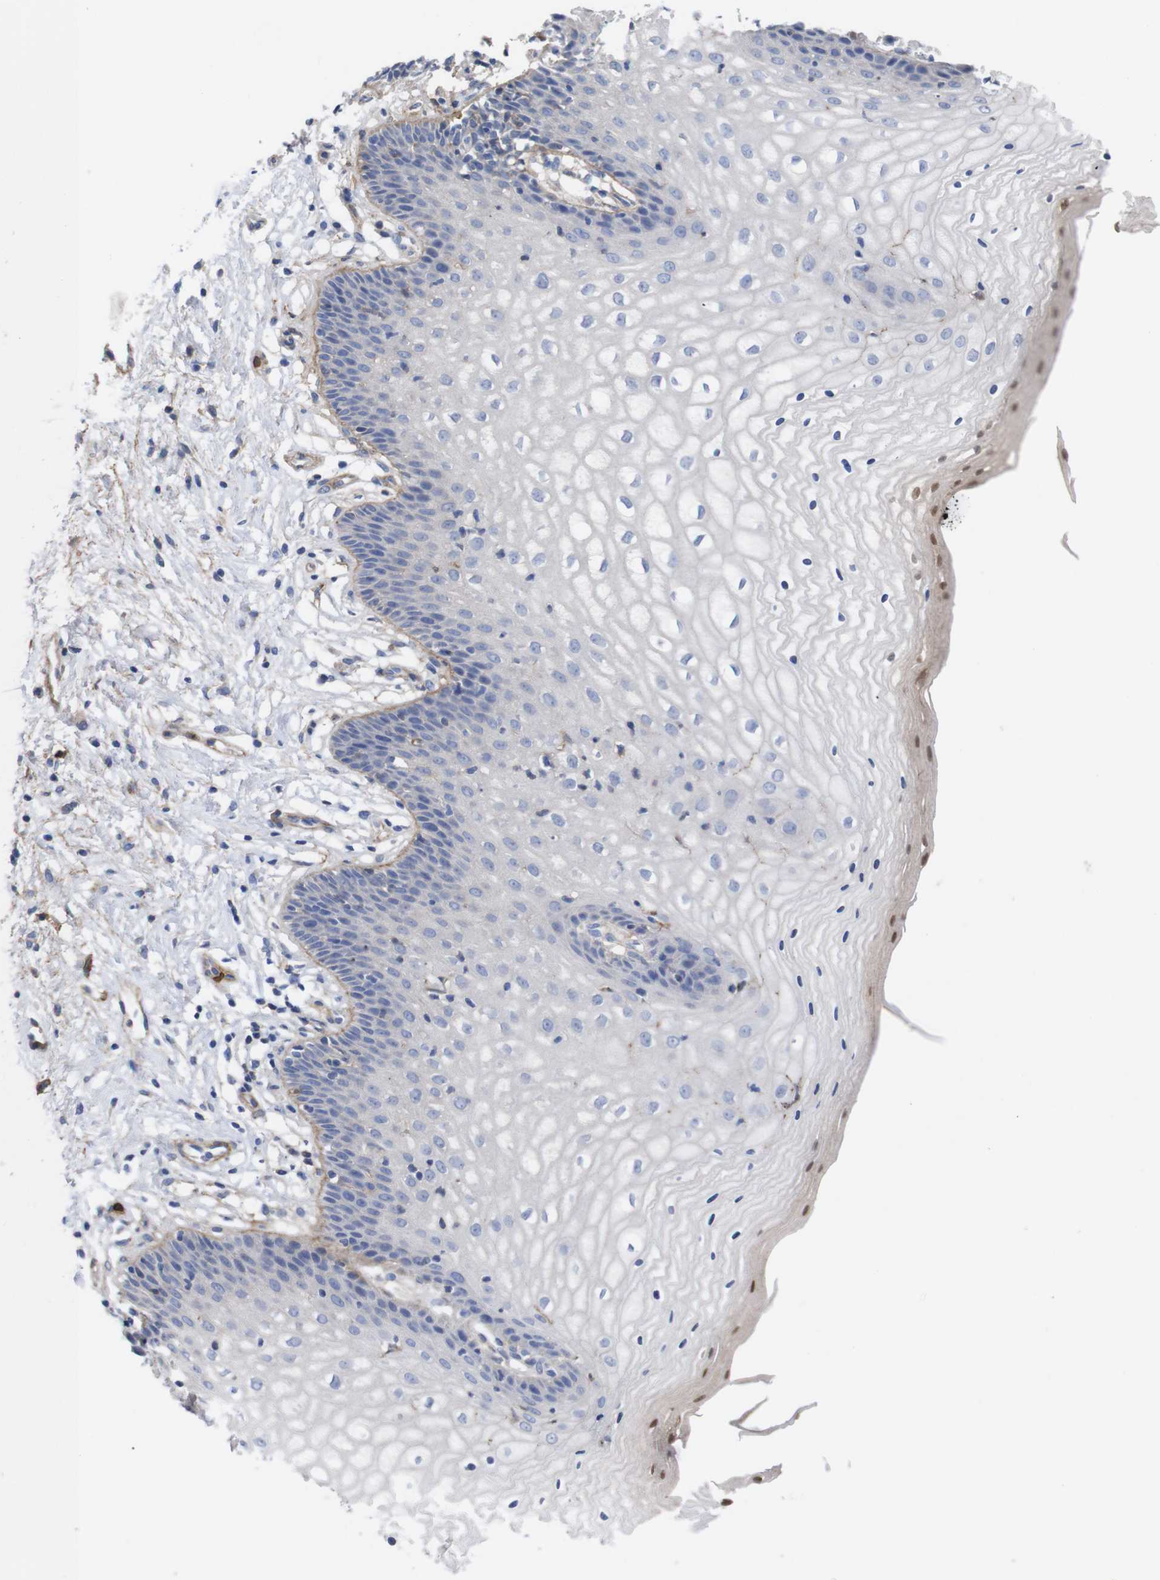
{"staining": {"intensity": "negative", "quantity": "none", "location": "none"}, "tissue": "vagina", "cell_type": "Squamous epithelial cells", "image_type": "normal", "snomed": [{"axis": "morphology", "description": "Normal tissue, NOS"}, {"axis": "topography", "description": "Vagina"}], "caption": "Squamous epithelial cells show no significant protein staining in unremarkable vagina. (Stains: DAB immunohistochemistry (IHC) with hematoxylin counter stain, Microscopy: brightfield microscopy at high magnification).", "gene": "C5AR1", "patient": {"sex": "female", "age": 34}}